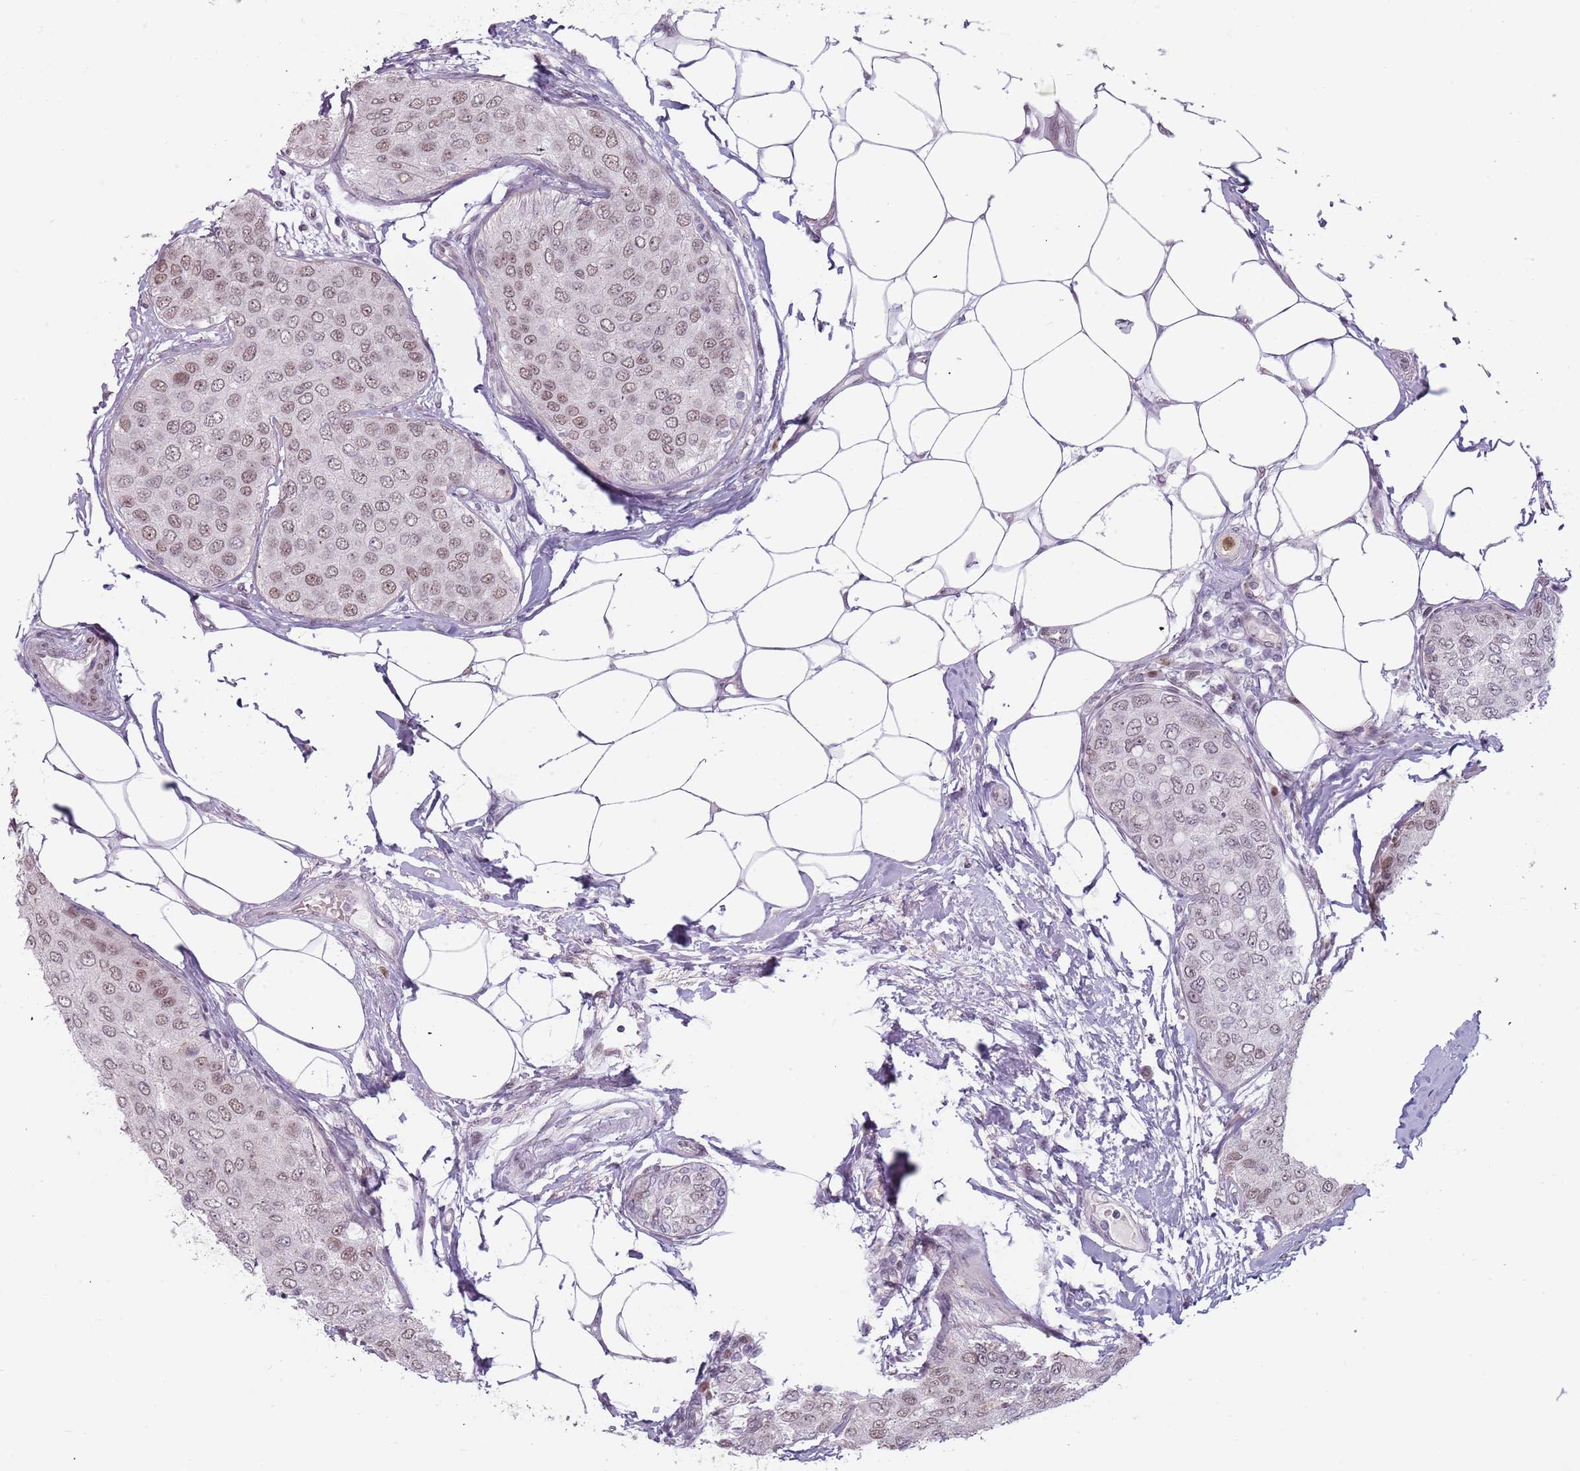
{"staining": {"intensity": "weak", "quantity": ">75%", "location": "nuclear"}, "tissue": "breast cancer", "cell_type": "Tumor cells", "image_type": "cancer", "snomed": [{"axis": "morphology", "description": "Duct carcinoma"}, {"axis": "topography", "description": "Breast"}], "caption": "DAB immunohistochemical staining of breast cancer (invasive ductal carcinoma) shows weak nuclear protein staining in about >75% of tumor cells.", "gene": "REXO4", "patient": {"sex": "female", "age": 72}}